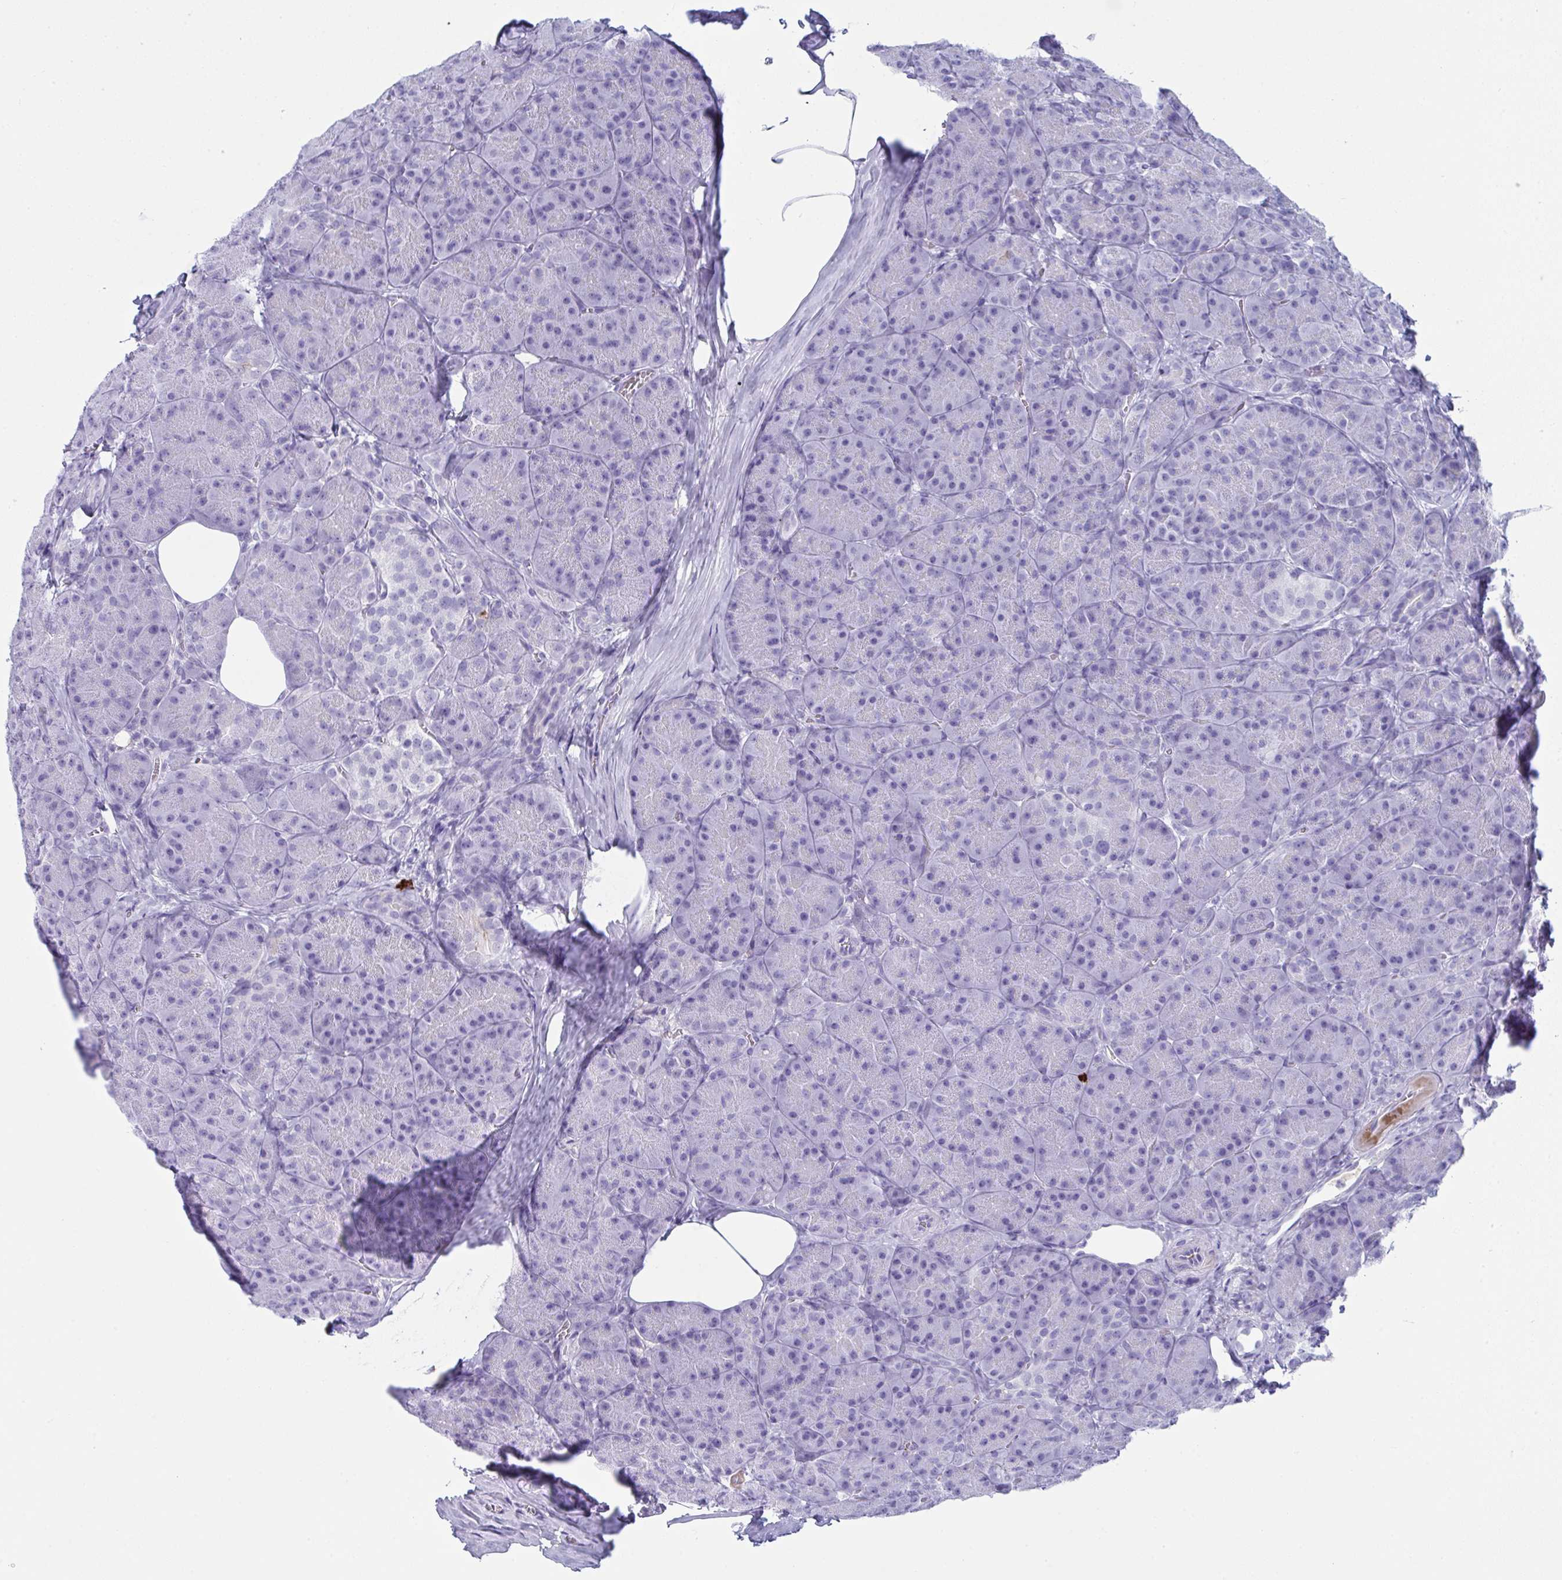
{"staining": {"intensity": "negative", "quantity": "none", "location": "none"}, "tissue": "pancreas", "cell_type": "Exocrine glandular cells", "image_type": "normal", "snomed": [{"axis": "morphology", "description": "Normal tissue, NOS"}, {"axis": "topography", "description": "Pancreas"}], "caption": "A high-resolution micrograph shows immunohistochemistry (IHC) staining of unremarkable pancreas, which exhibits no significant positivity in exocrine glandular cells. Nuclei are stained in blue.", "gene": "JCHAIN", "patient": {"sex": "male", "age": 57}}